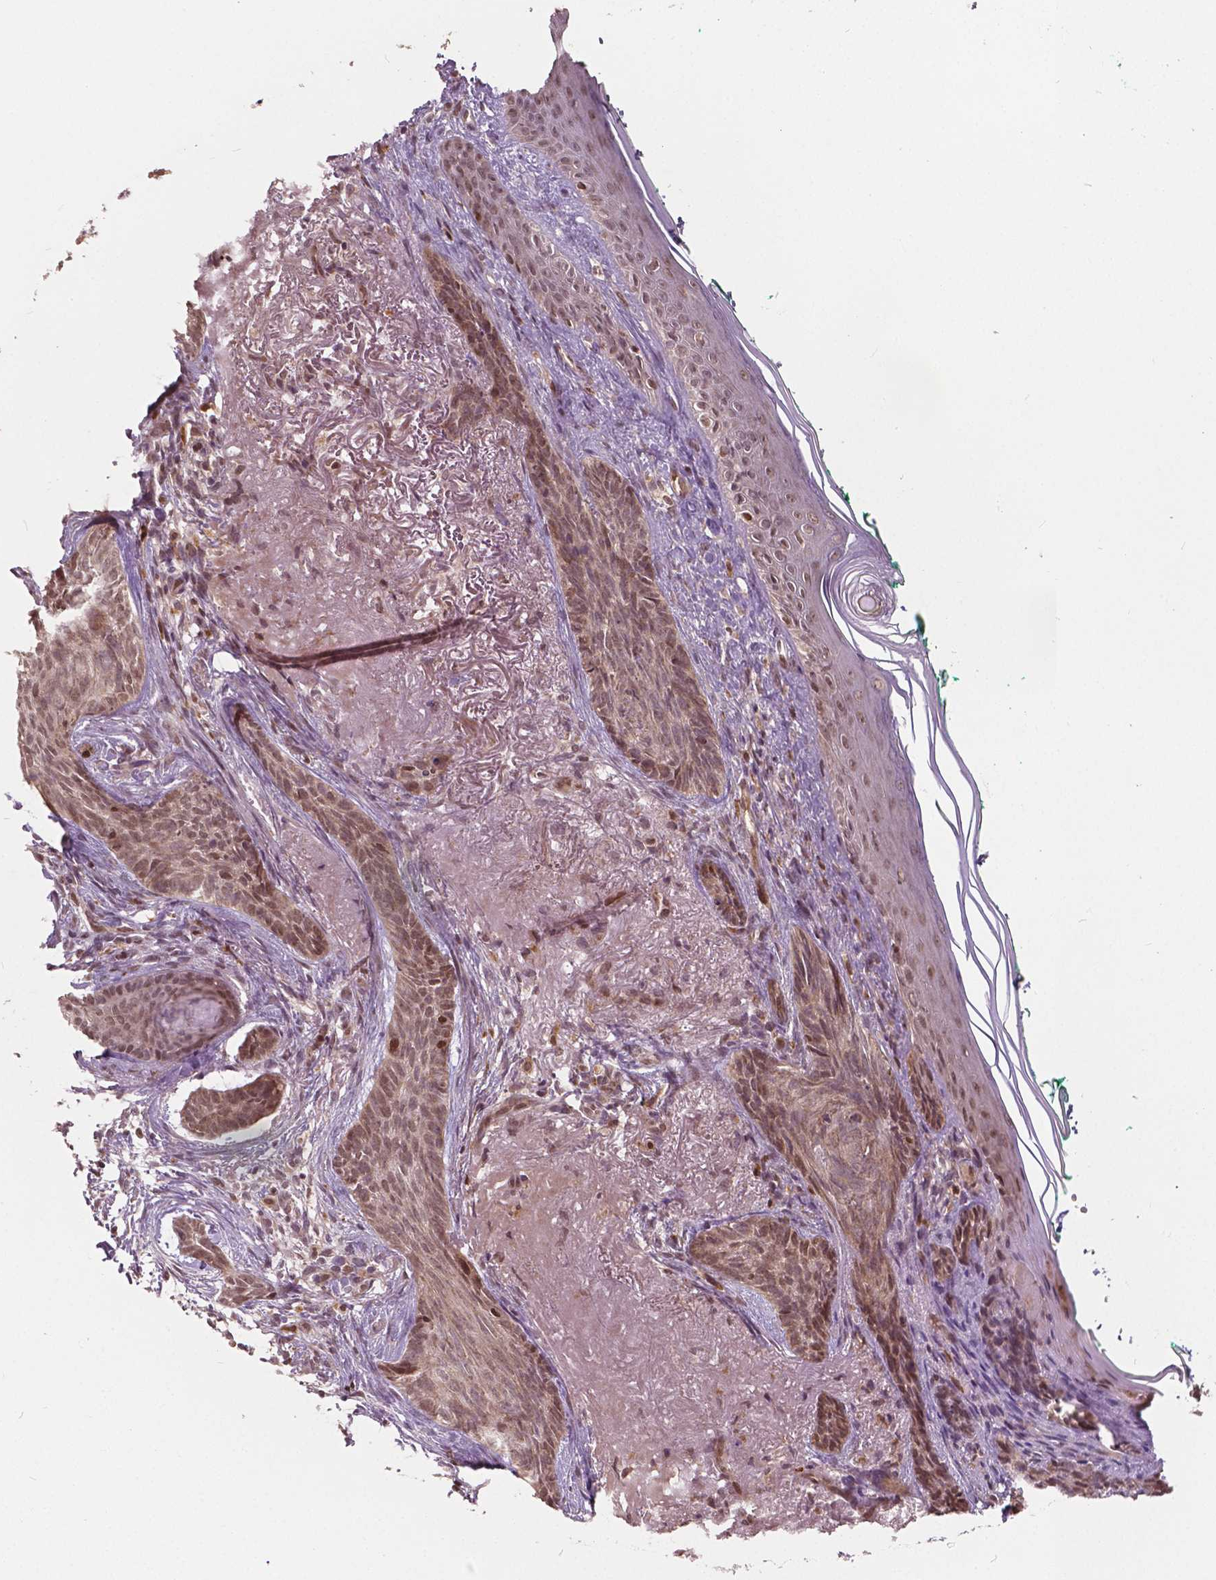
{"staining": {"intensity": "weak", "quantity": ">75%", "location": "nuclear"}, "tissue": "skin cancer", "cell_type": "Tumor cells", "image_type": "cancer", "snomed": [{"axis": "morphology", "description": "Basal cell carcinoma"}, {"axis": "topography", "description": "Skin"}], "caption": "Protein analysis of skin basal cell carcinoma tissue demonstrates weak nuclear staining in approximately >75% of tumor cells.", "gene": "HMBOX1", "patient": {"sex": "female", "age": 78}}